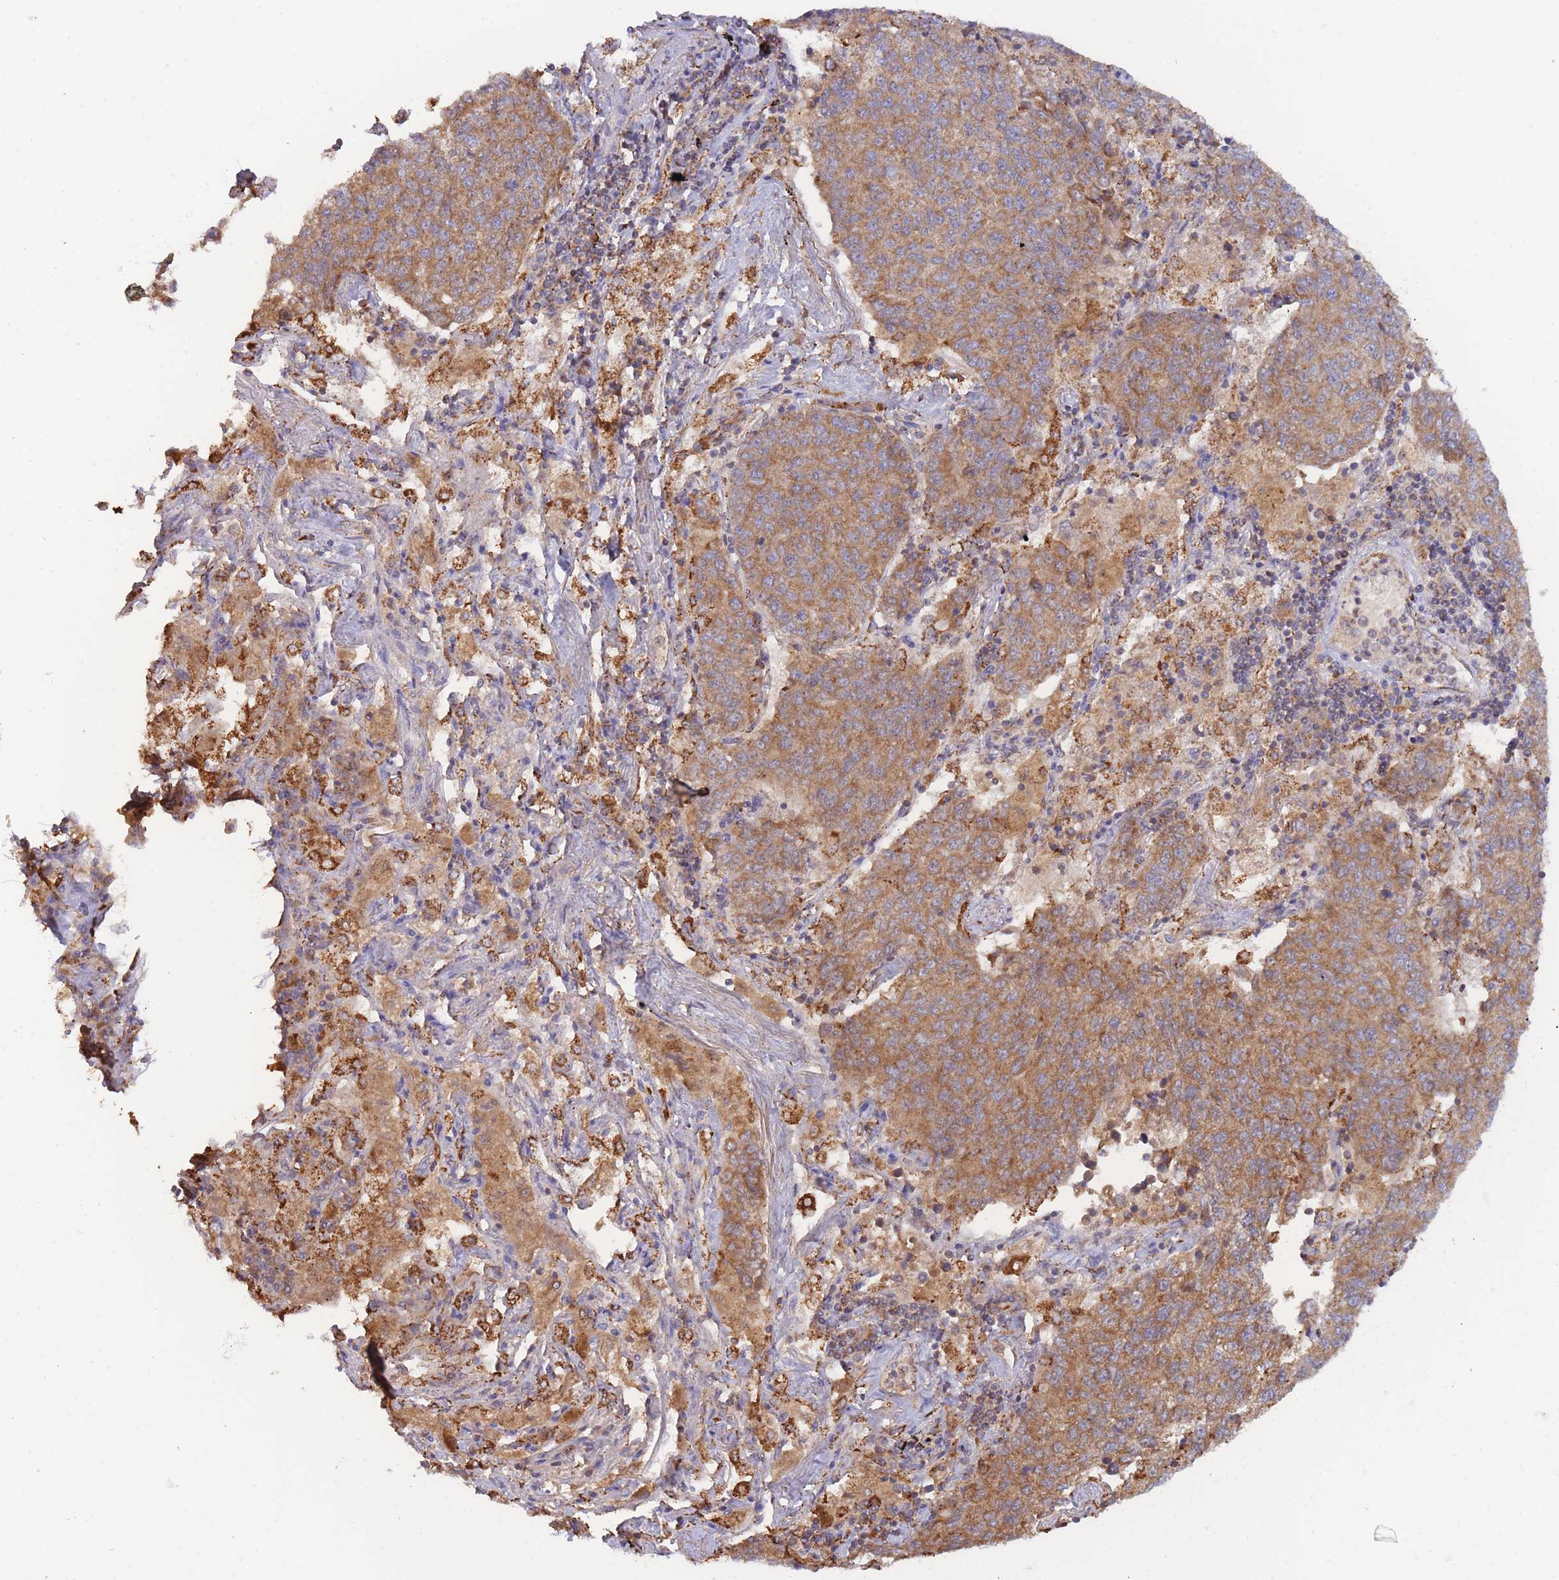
{"staining": {"intensity": "moderate", "quantity": ">75%", "location": "cytoplasmic/membranous"}, "tissue": "lung cancer", "cell_type": "Tumor cells", "image_type": "cancer", "snomed": [{"axis": "morphology", "description": "Adenocarcinoma, NOS"}, {"axis": "topography", "description": "Lung"}], "caption": "This histopathology image displays adenocarcinoma (lung) stained with IHC to label a protein in brown. The cytoplasmic/membranous of tumor cells show moderate positivity for the protein. Nuclei are counter-stained blue.", "gene": "MRPL17", "patient": {"sex": "male", "age": 49}}